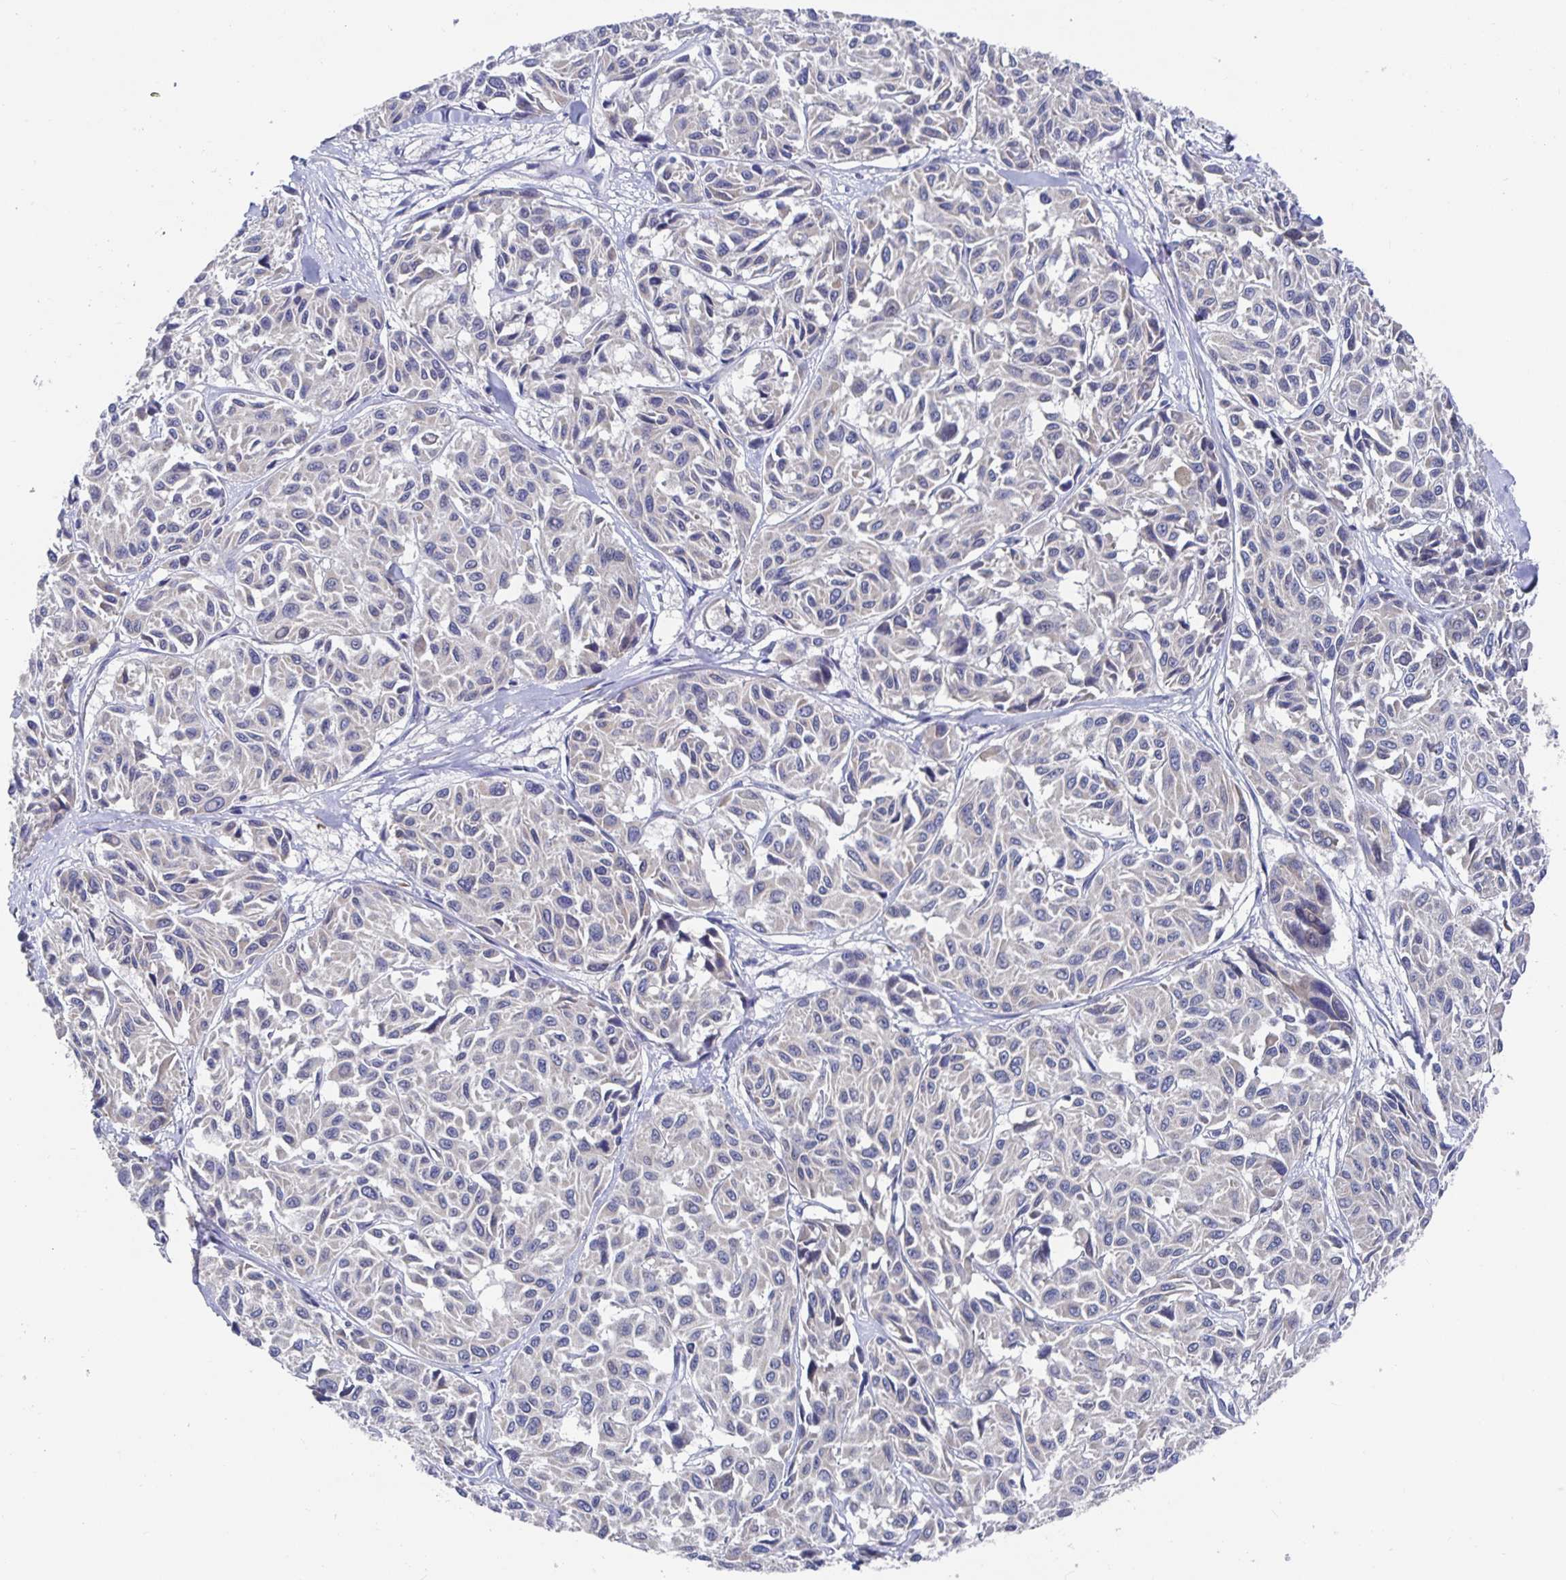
{"staining": {"intensity": "weak", "quantity": "<25%", "location": "cytoplasmic/membranous"}, "tissue": "melanoma", "cell_type": "Tumor cells", "image_type": "cancer", "snomed": [{"axis": "morphology", "description": "Malignant melanoma, NOS"}, {"axis": "topography", "description": "Skin"}], "caption": "The image demonstrates no significant positivity in tumor cells of melanoma.", "gene": "ZIK1", "patient": {"sex": "female", "age": 66}}